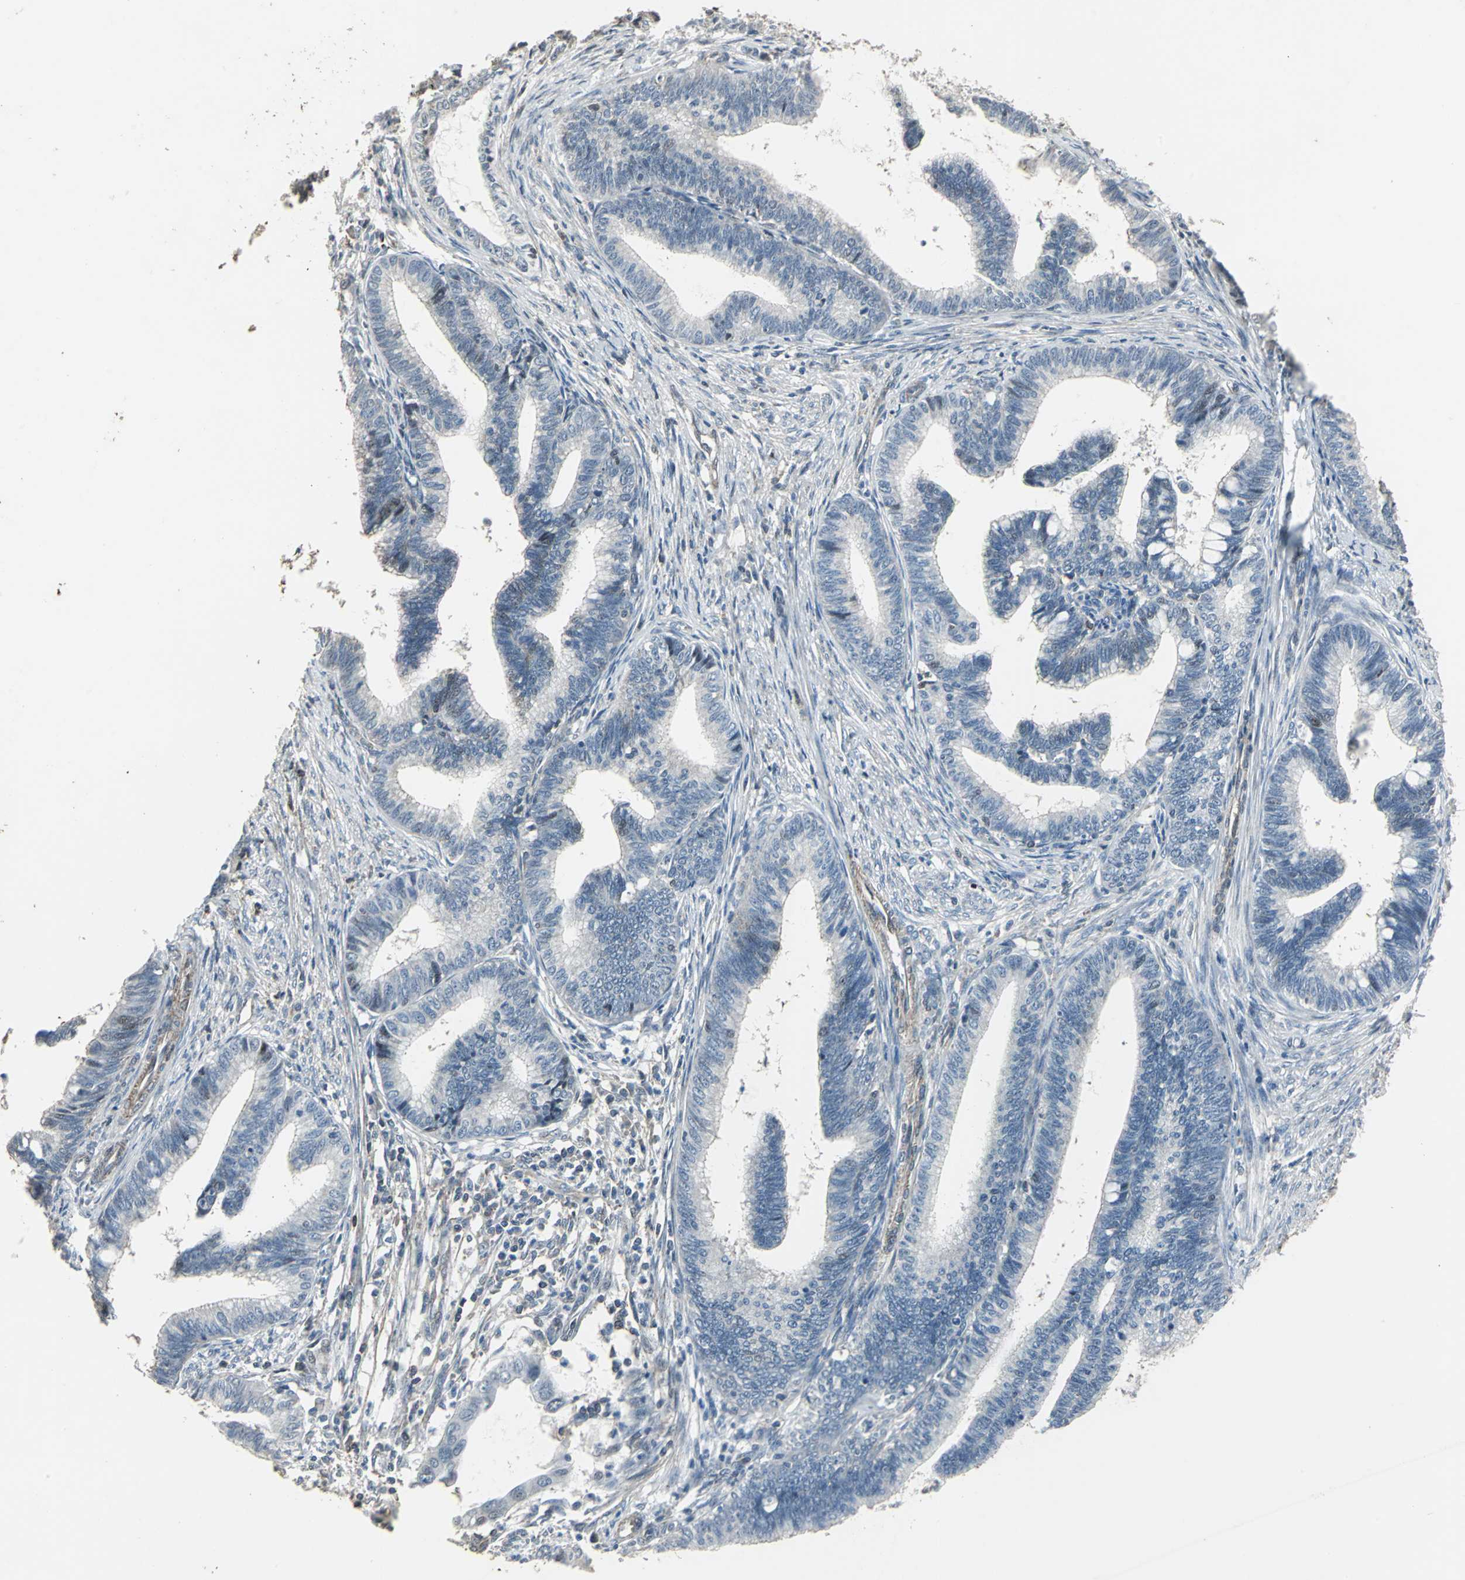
{"staining": {"intensity": "negative", "quantity": "none", "location": "none"}, "tissue": "cervical cancer", "cell_type": "Tumor cells", "image_type": "cancer", "snomed": [{"axis": "morphology", "description": "Adenocarcinoma, NOS"}, {"axis": "topography", "description": "Cervix"}], "caption": "IHC image of cervical adenocarcinoma stained for a protein (brown), which displays no positivity in tumor cells. (Brightfield microscopy of DAB (3,3'-diaminobenzidine) IHC at high magnification).", "gene": "DNAJB4", "patient": {"sex": "female", "age": 36}}